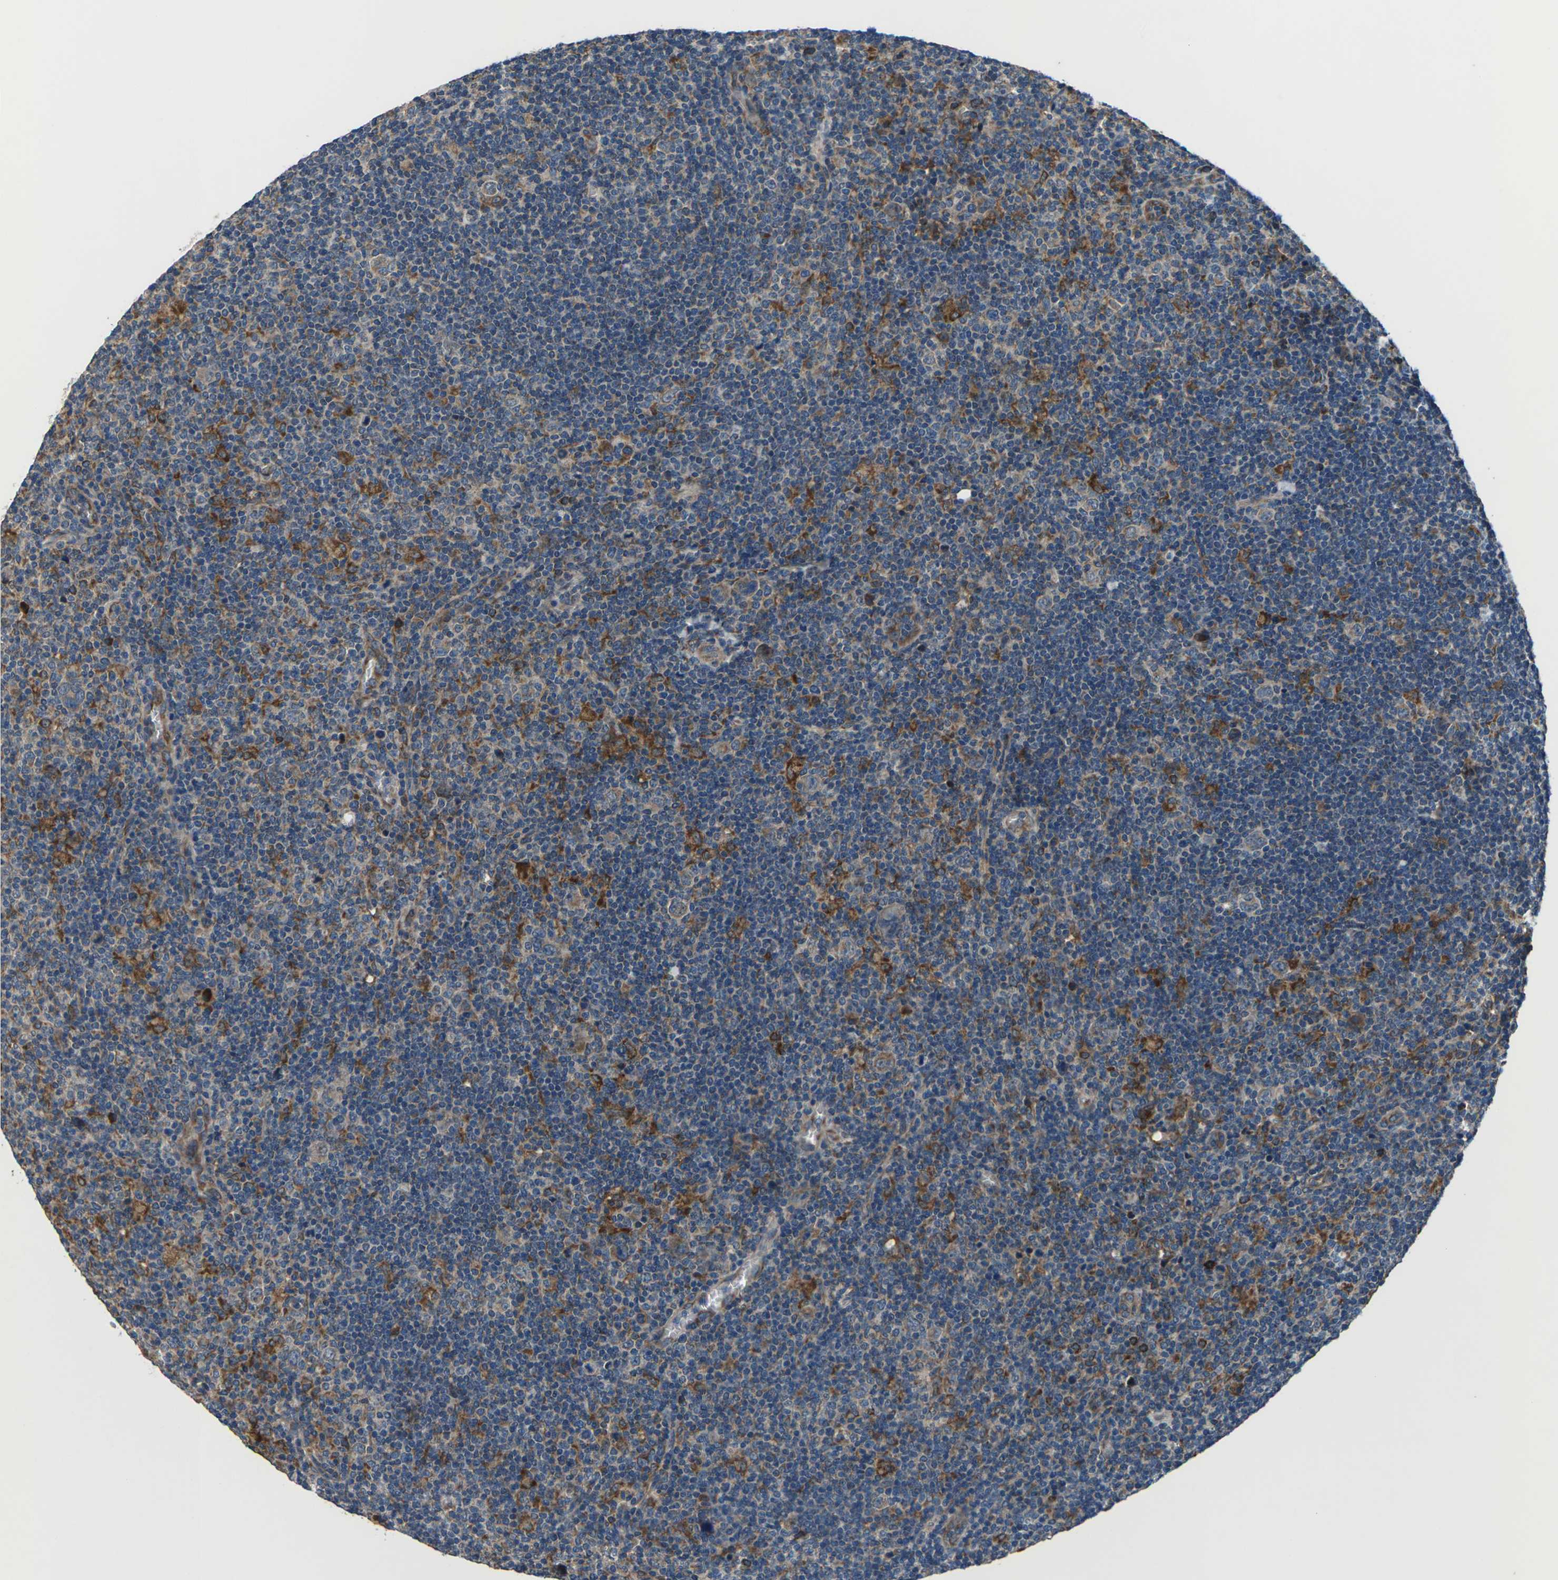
{"staining": {"intensity": "weak", "quantity": ">75%", "location": "cytoplasmic/membranous"}, "tissue": "lymphoma", "cell_type": "Tumor cells", "image_type": "cancer", "snomed": [{"axis": "morphology", "description": "Hodgkin's disease, NOS"}, {"axis": "topography", "description": "Lymph node"}], "caption": "Protein analysis of lymphoma tissue shows weak cytoplasmic/membranous positivity in approximately >75% of tumor cells. The staining is performed using DAB brown chromogen to label protein expression. The nuclei are counter-stained blue using hematoxylin.", "gene": "GABRP", "patient": {"sex": "female", "age": 57}}